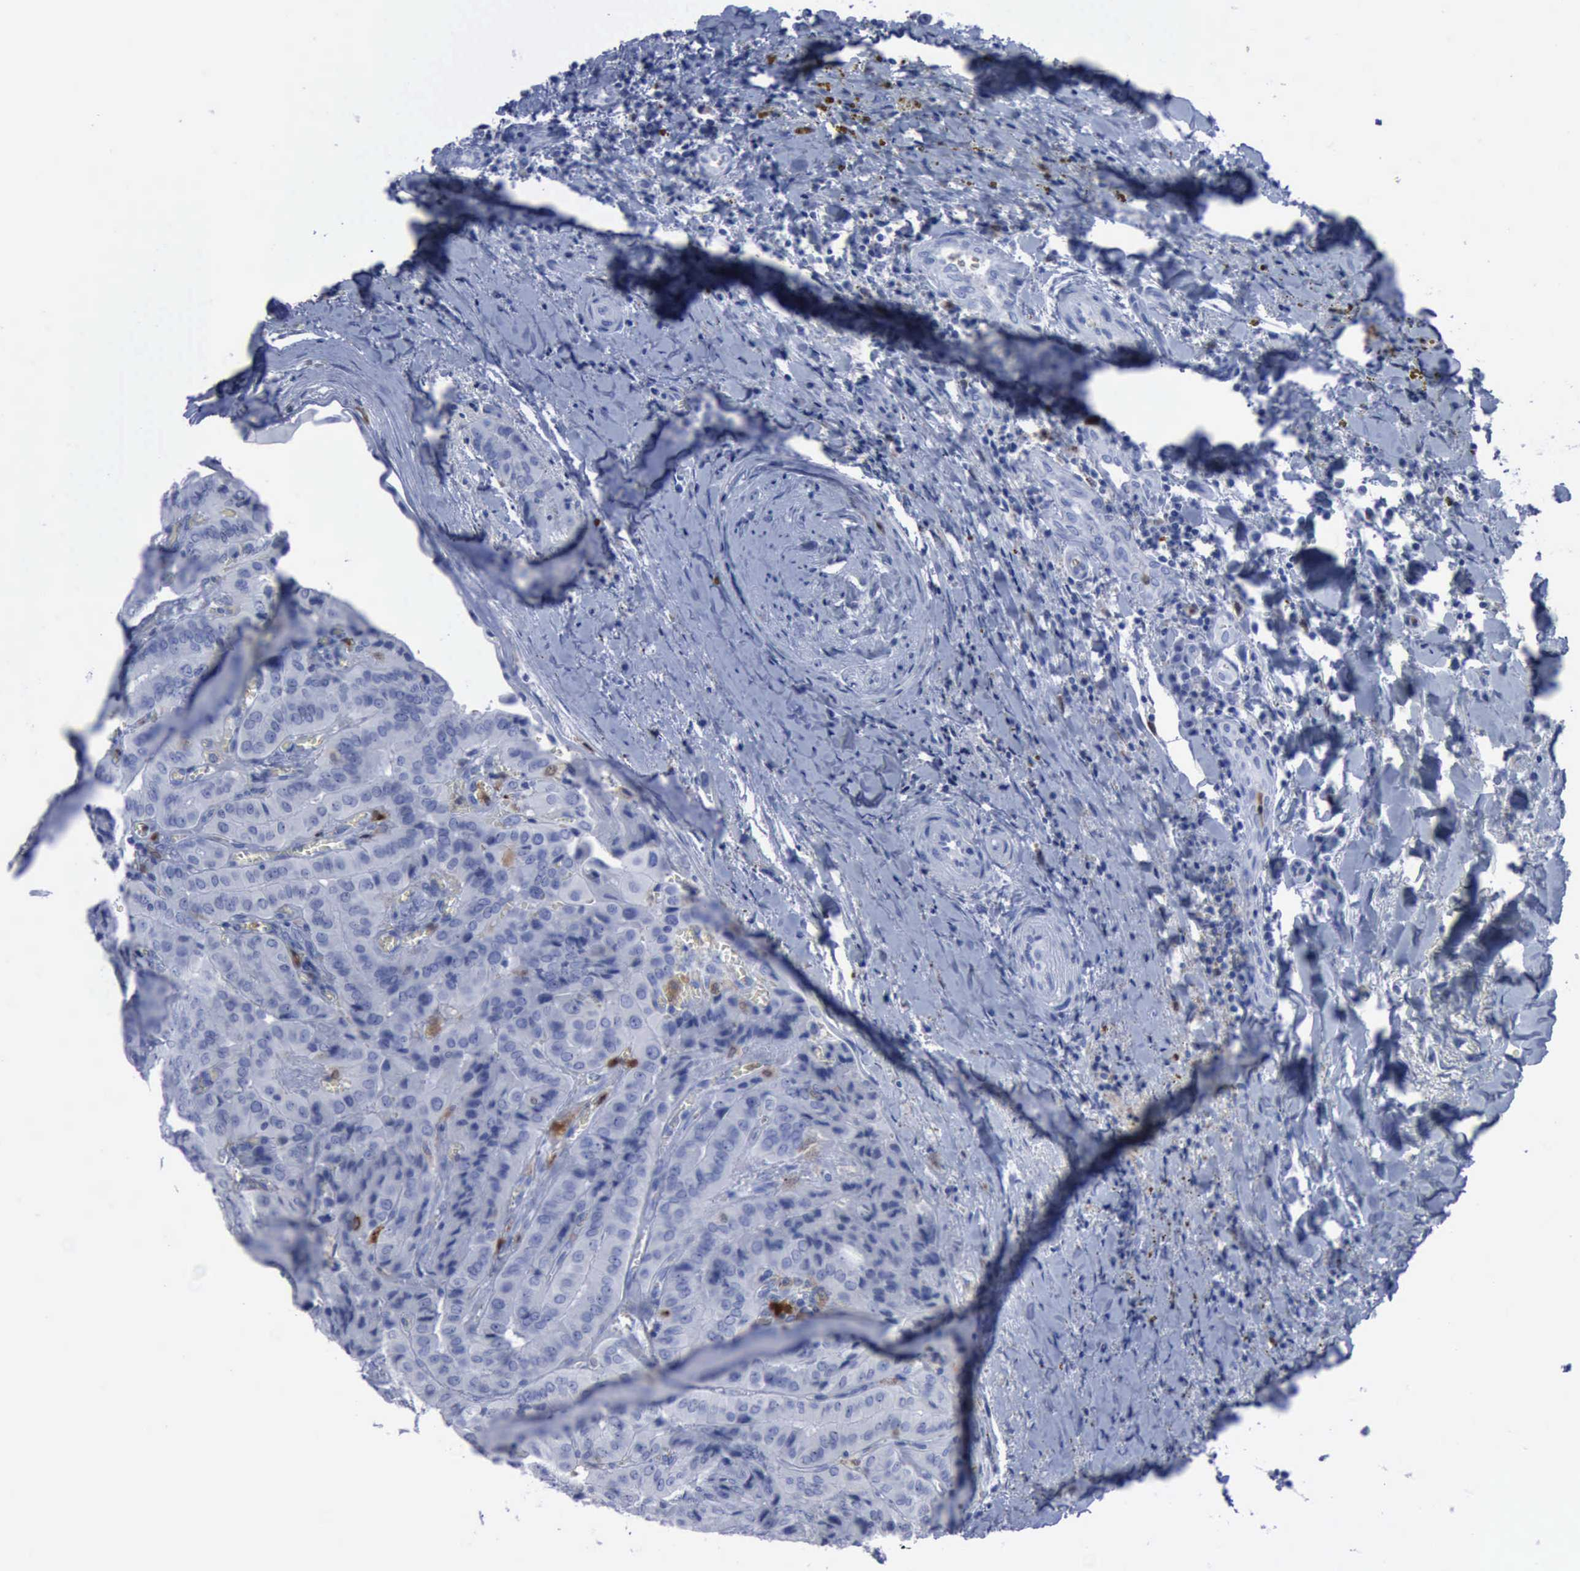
{"staining": {"intensity": "negative", "quantity": "none", "location": "none"}, "tissue": "thyroid cancer", "cell_type": "Tumor cells", "image_type": "cancer", "snomed": [{"axis": "morphology", "description": "Papillary adenocarcinoma, NOS"}, {"axis": "topography", "description": "Thyroid gland"}], "caption": "The immunohistochemistry (IHC) photomicrograph has no significant positivity in tumor cells of papillary adenocarcinoma (thyroid) tissue.", "gene": "CSTA", "patient": {"sex": "female", "age": 71}}